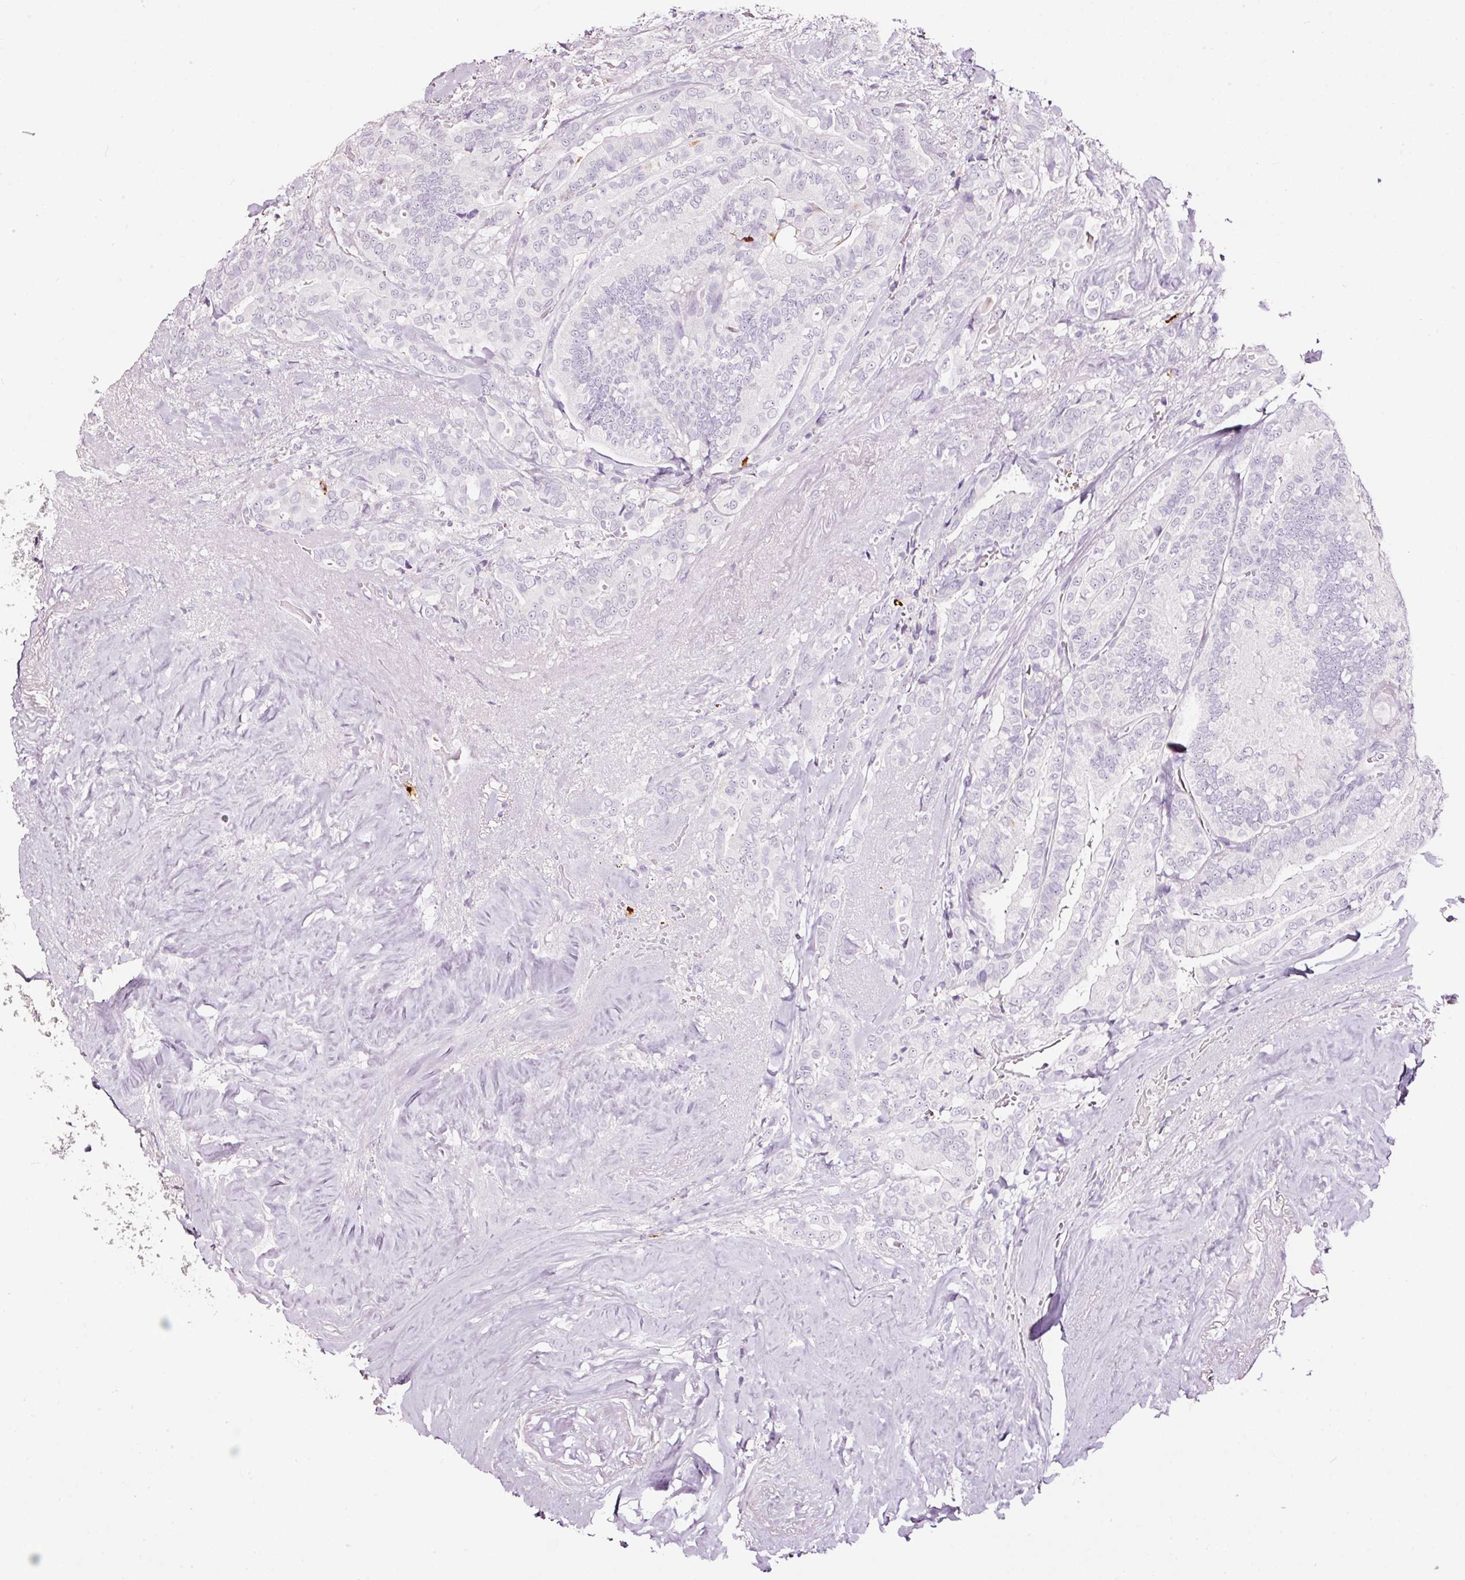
{"staining": {"intensity": "negative", "quantity": "none", "location": "none"}, "tissue": "thyroid cancer", "cell_type": "Tumor cells", "image_type": "cancer", "snomed": [{"axis": "morphology", "description": "Papillary adenocarcinoma, NOS"}, {"axis": "topography", "description": "Thyroid gland"}], "caption": "Human thyroid cancer stained for a protein using immunohistochemistry (IHC) displays no expression in tumor cells.", "gene": "LAMP3", "patient": {"sex": "male", "age": 61}}